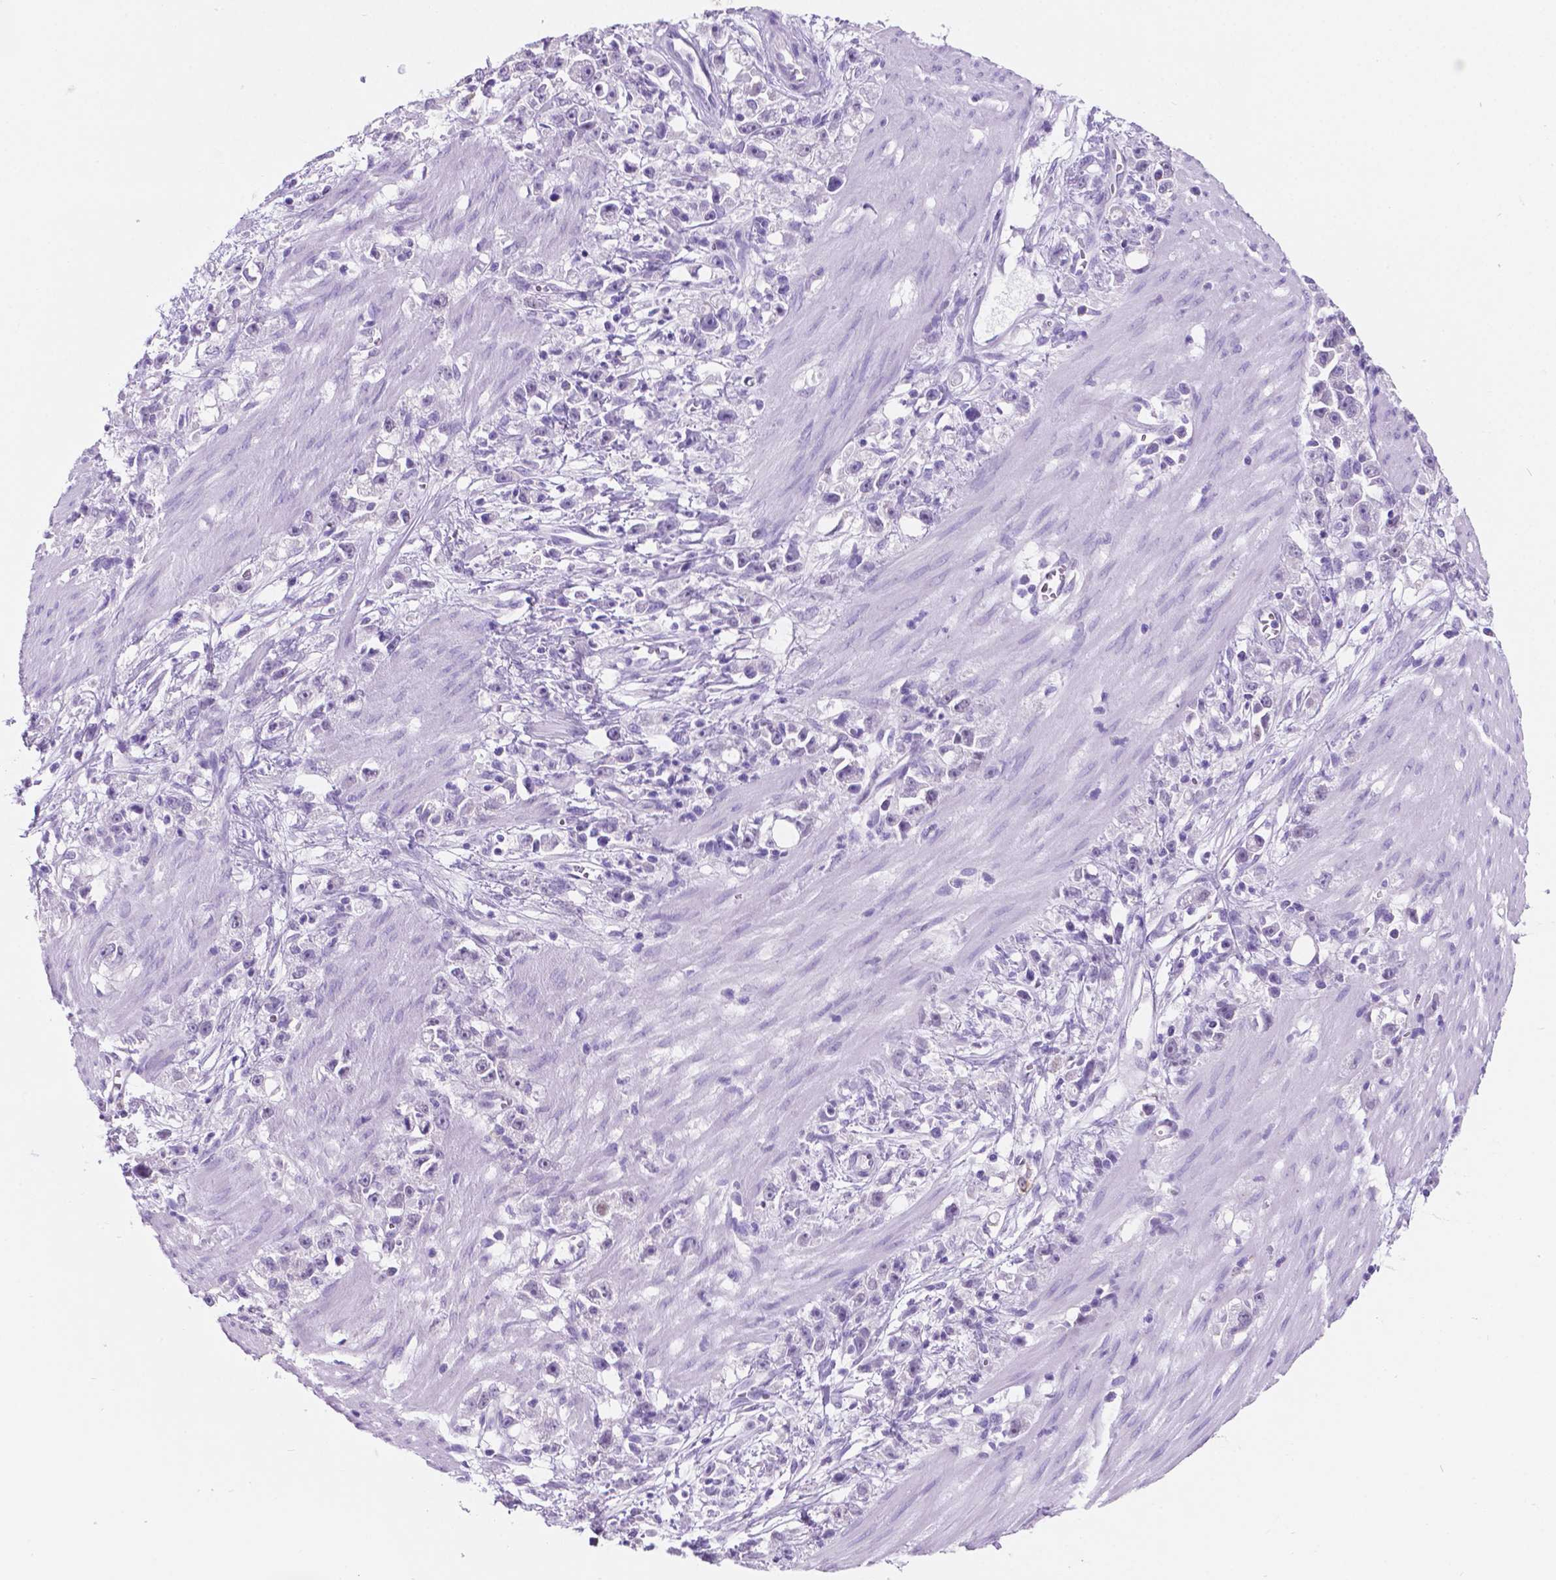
{"staining": {"intensity": "negative", "quantity": "none", "location": "none"}, "tissue": "stomach cancer", "cell_type": "Tumor cells", "image_type": "cancer", "snomed": [{"axis": "morphology", "description": "Adenocarcinoma, NOS"}, {"axis": "topography", "description": "Stomach"}], "caption": "High magnification brightfield microscopy of adenocarcinoma (stomach) stained with DAB (brown) and counterstained with hematoxylin (blue): tumor cells show no significant expression.", "gene": "GRIN2B", "patient": {"sex": "female", "age": 59}}